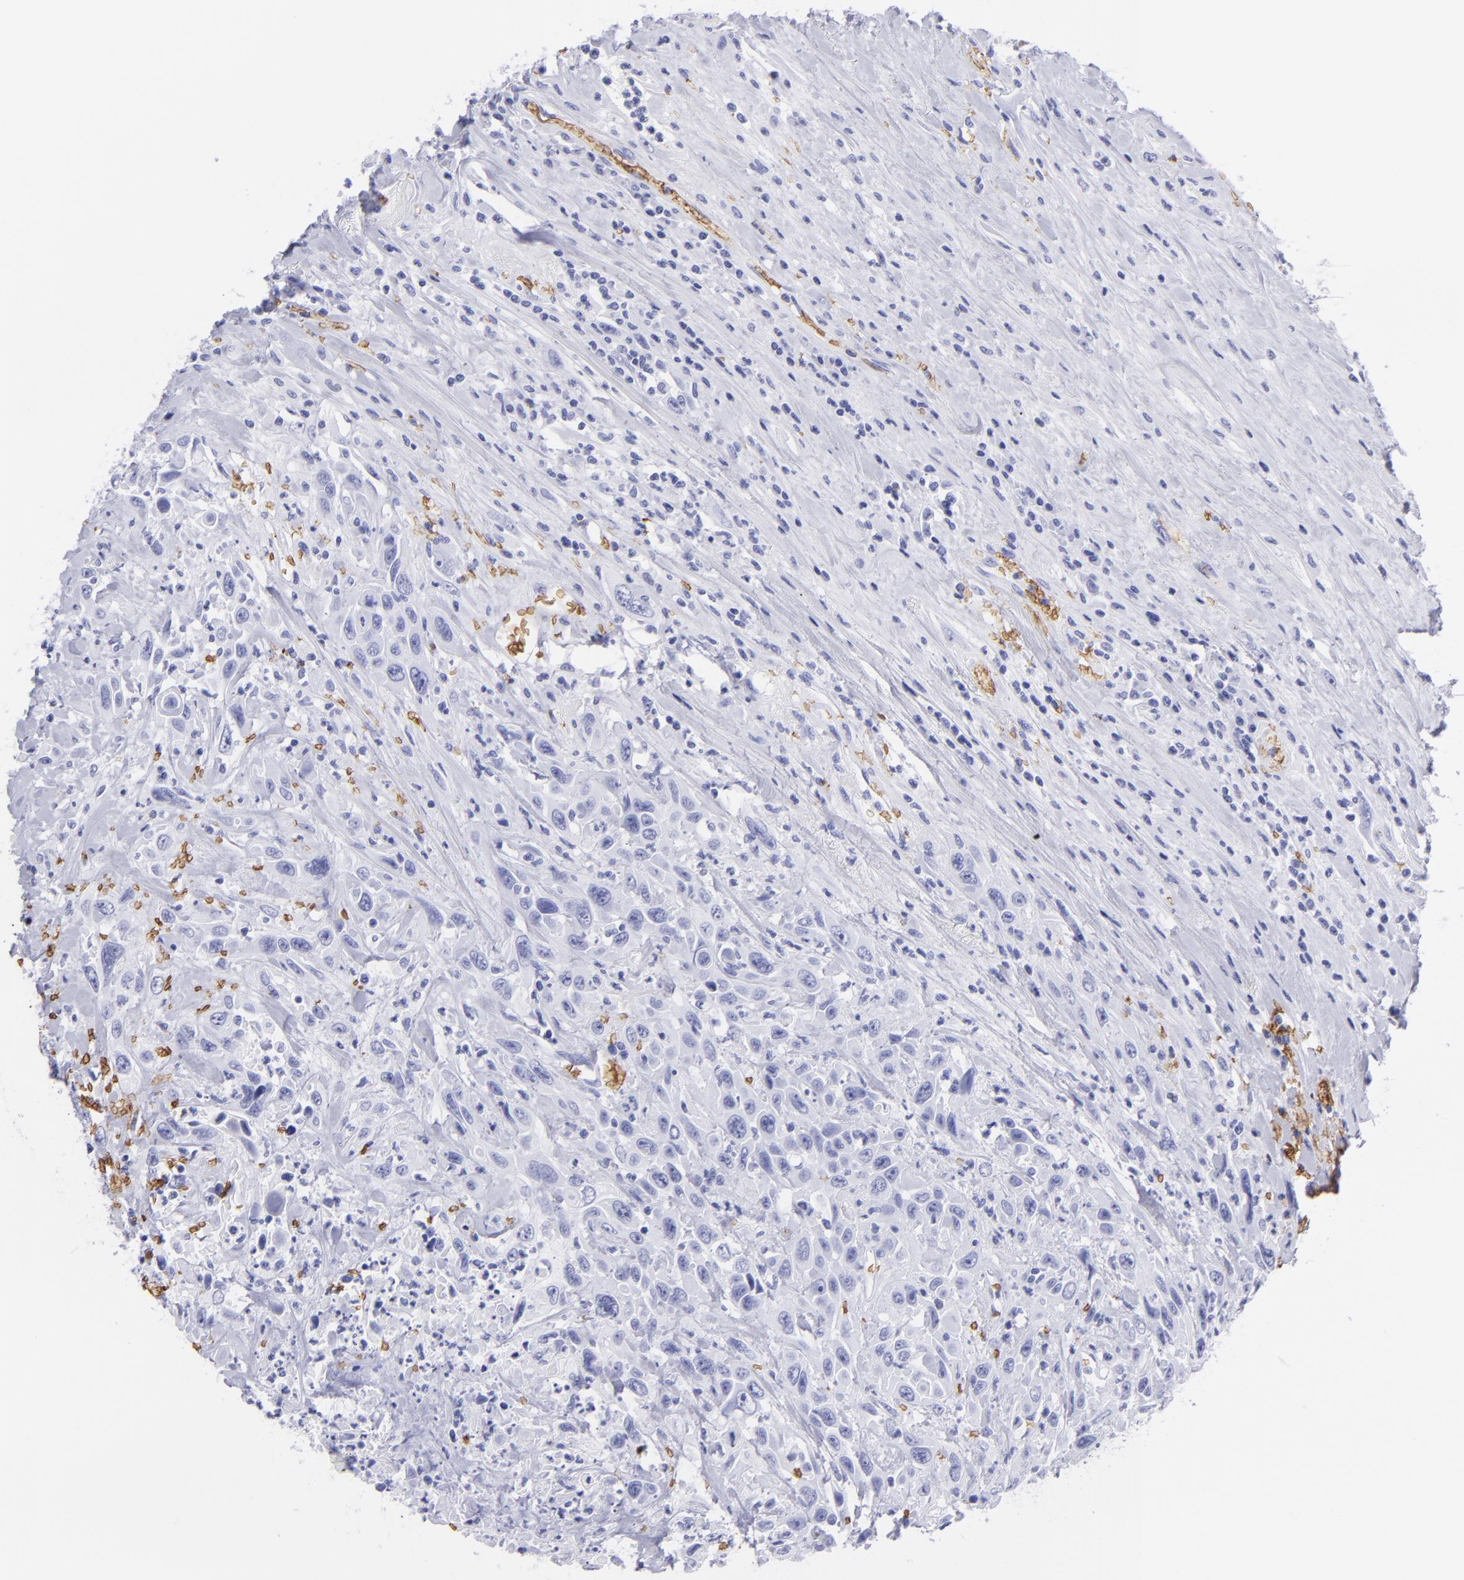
{"staining": {"intensity": "negative", "quantity": "none", "location": "none"}, "tissue": "urothelial cancer", "cell_type": "Tumor cells", "image_type": "cancer", "snomed": [{"axis": "morphology", "description": "Urothelial carcinoma, High grade"}, {"axis": "topography", "description": "Urinary bladder"}], "caption": "Immunohistochemistry (IHC) micrograph of human high-grade urothelial carcinoma stained for a protein (brown), which exhibits no positivity in tumor cells. Brightfield microscopy of immunohistochemistry (IHC) stained with DAB (brown) and hematoxylin (blue), captured at high magnification.", "gene": "GYPA", "patient": {"sex": "female", "age": 84}}